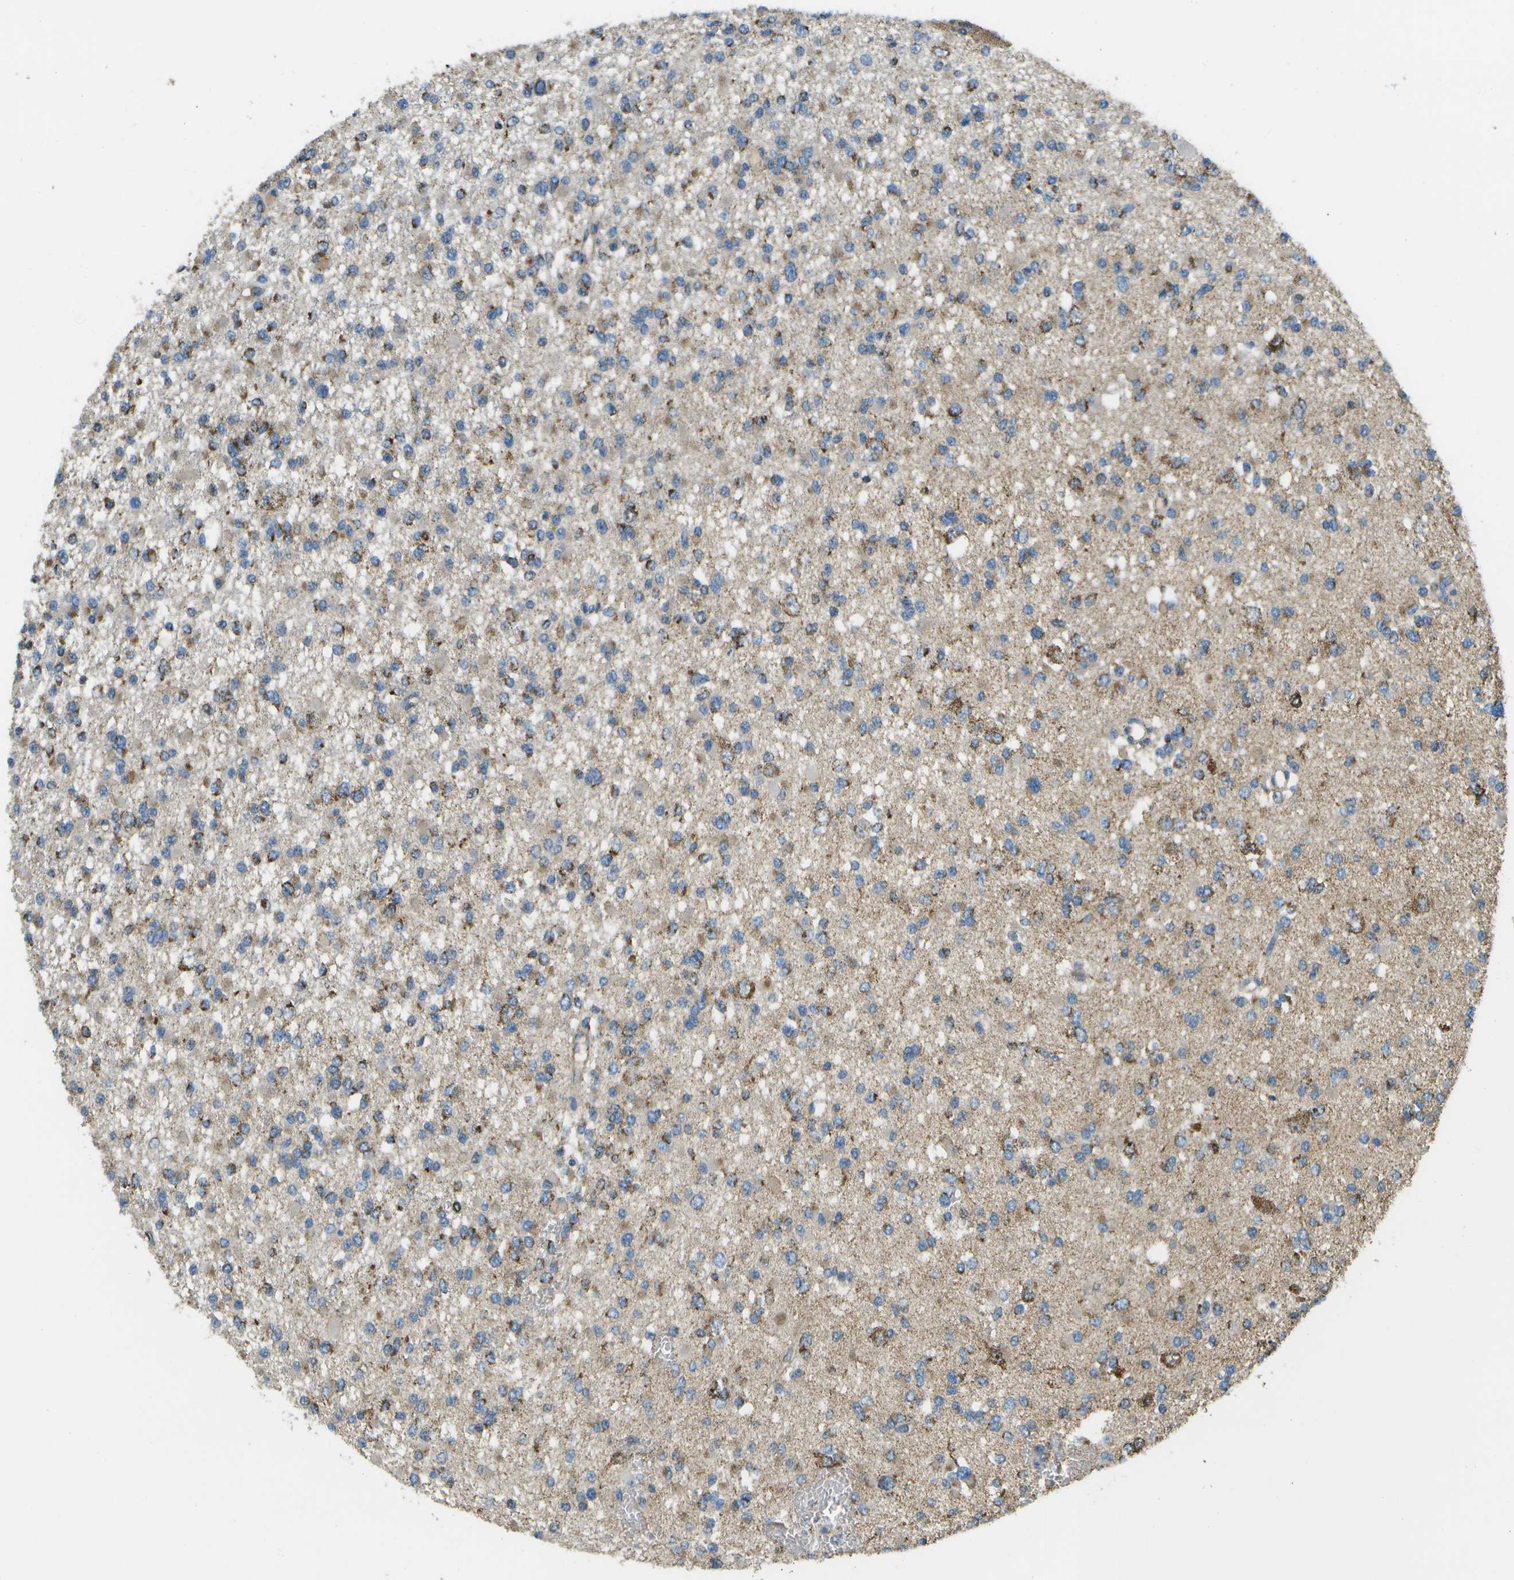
{"staining": {"intensity": "moderate", "quantity": "25%-75%", "location": "cytoplasmic/membranous"}, "tissue": "glioma", "cell_type": "Tumor cells", "image_type": "cancer", "snomed": [{"axis": "morphology", "description": "Glioma, malignant, Low grade"}, {"axis": "topography", "description": "Brain"}], "caption": "IHC of human glioma displays medium levels of moderate cytoplasmic/membranous positivity in approximately 25%-75% of tumor cells.", "gene": "NRK", "patient": {"sex": "female", "age": 22}}